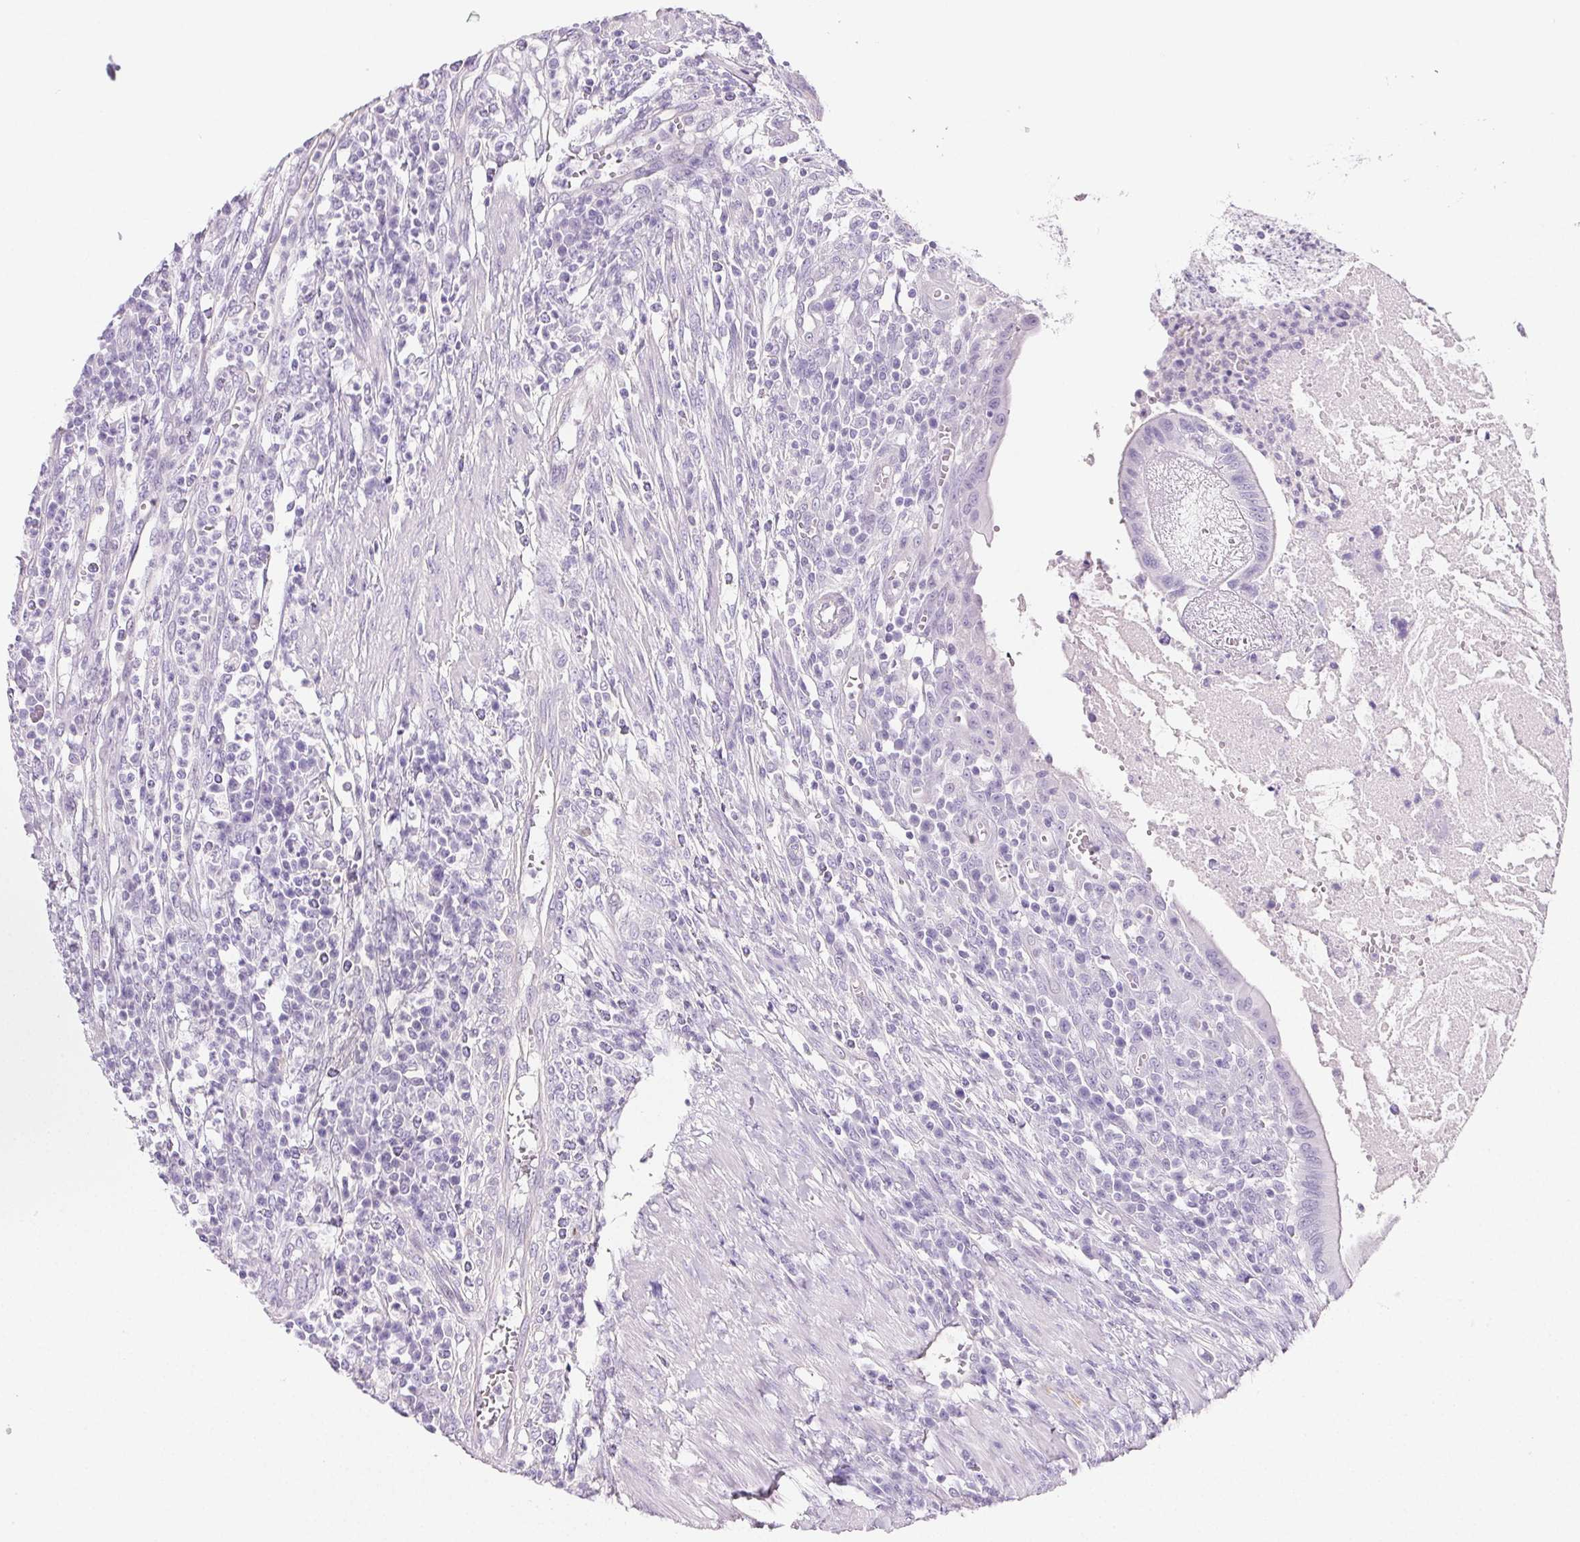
{"staining": {"intensity": "negative", "quantity": "none", "location": "none"}, "tissue": "colorectal cancer", "cell_type": "Tumor cells", "image_type": "cancer", "snomed": [{"axis": "morphology", "description": "Adenocarcinoma, NOS"}, {"axis": "topography", "description": "Colon"}], "caption": "Human colorectal cancer (adenocarcinoma) stained for a protein using immunohistochemistry (IHC) demonstrates no positivity in tumor cells.", "gene": "PRSS3", "patient": {"sex": "male", "age": 65}}